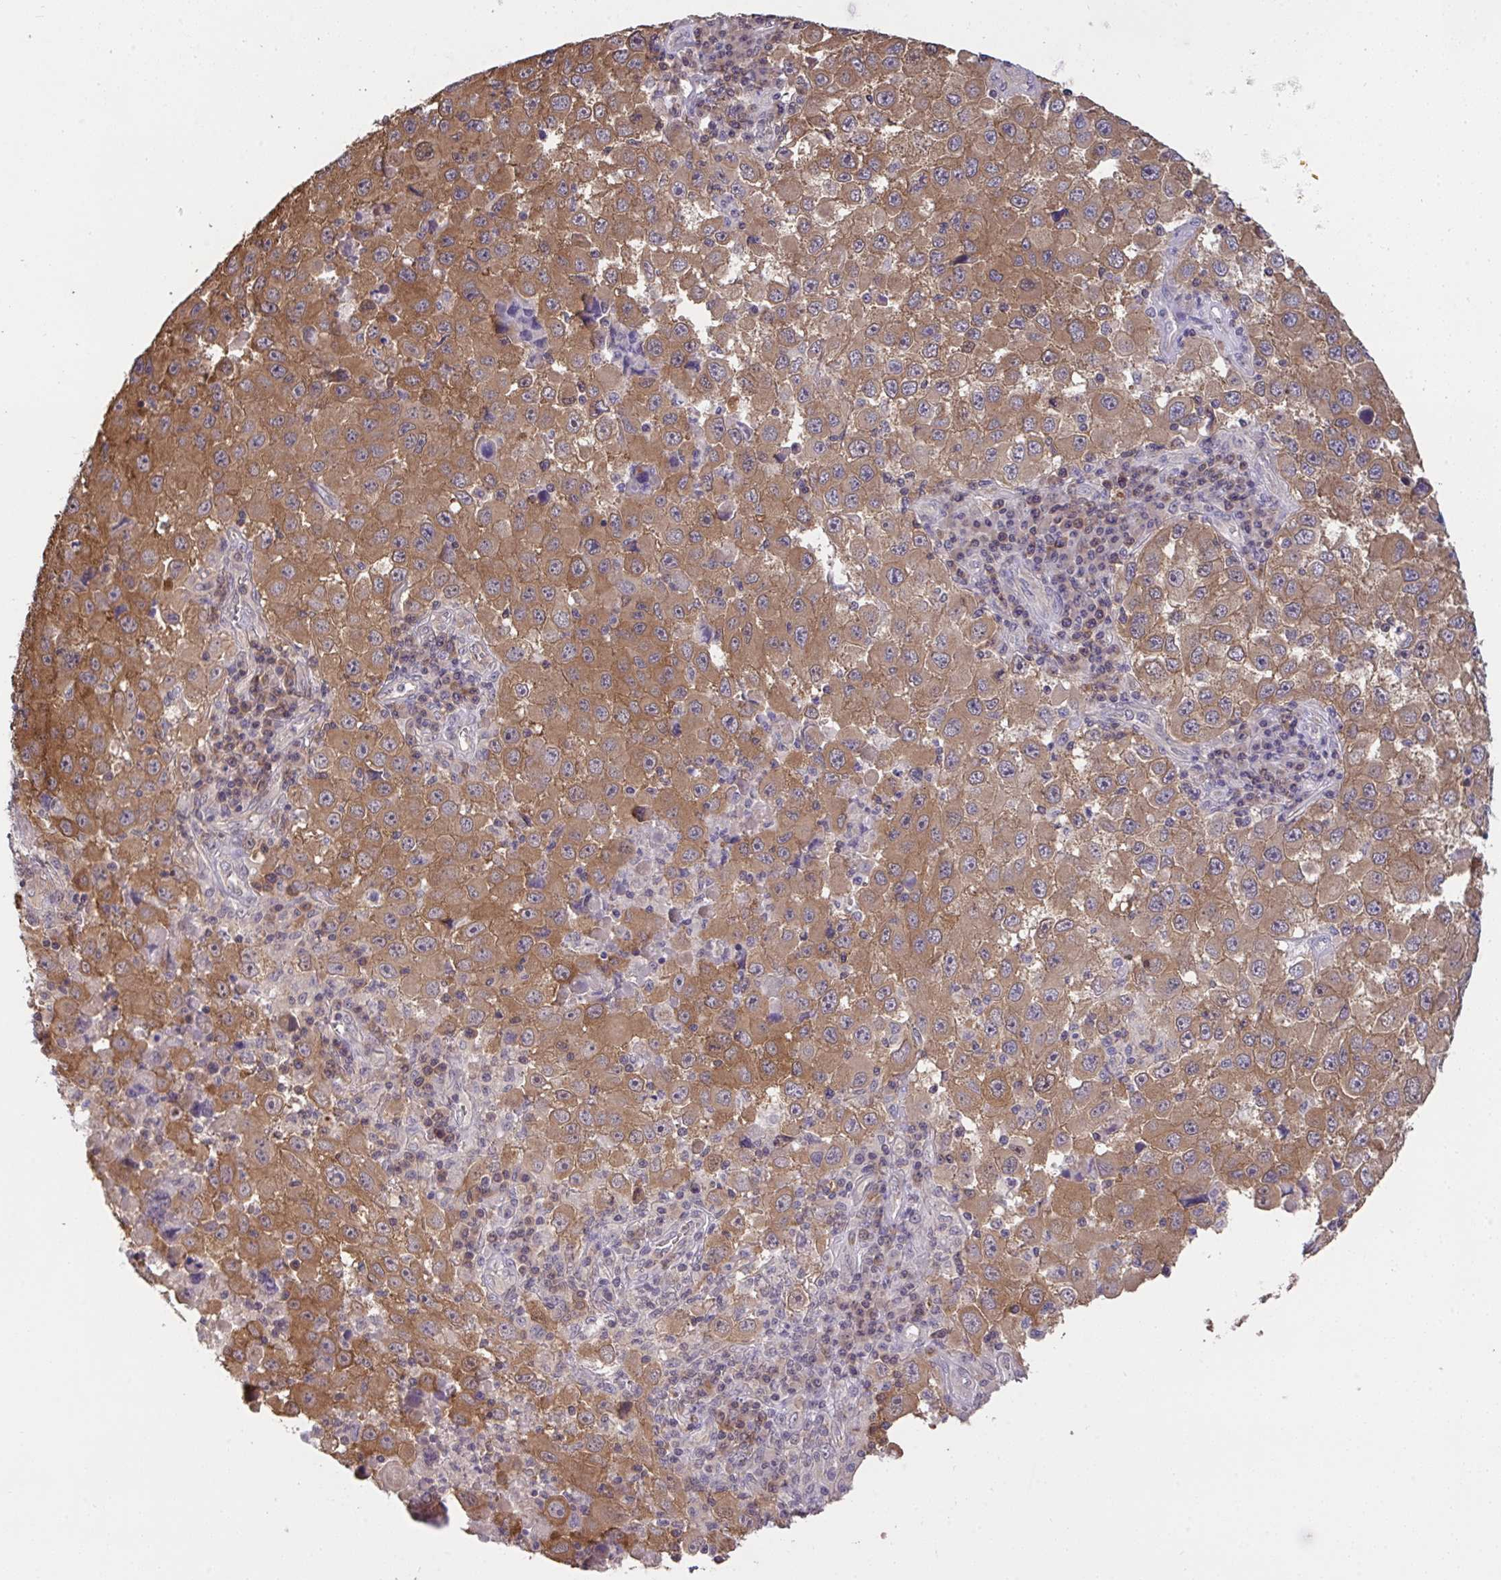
{"staining": {"intensity": "moderate", "quantity": ">75%", "location": "cytoplasmic/membranous"}, "tissue": "melanoma", "cell_type": "Tumor cells", "image_type": "cancer", "snomed": [{"axis": "morphology", "description": "Malignant melanoma, Metastatic site"}, {"axis": "topography", "description": "Lymph node"}], "caption": "Immunohistochemistry staining of melanoma, which exhibits medium levels of moderate cytoplasmic/membranous staining in about >75% of tumor cells indicating moderate cytoplasmic/membranous protein expression. The staining was performed using DAB (3,3'-diaminobenzidine) (brown) for protein detection and nuclei were counterstained in hematoxylin (blue).", "gene": "C12orf57", "patient": {"sex": "female", "age": 67}}